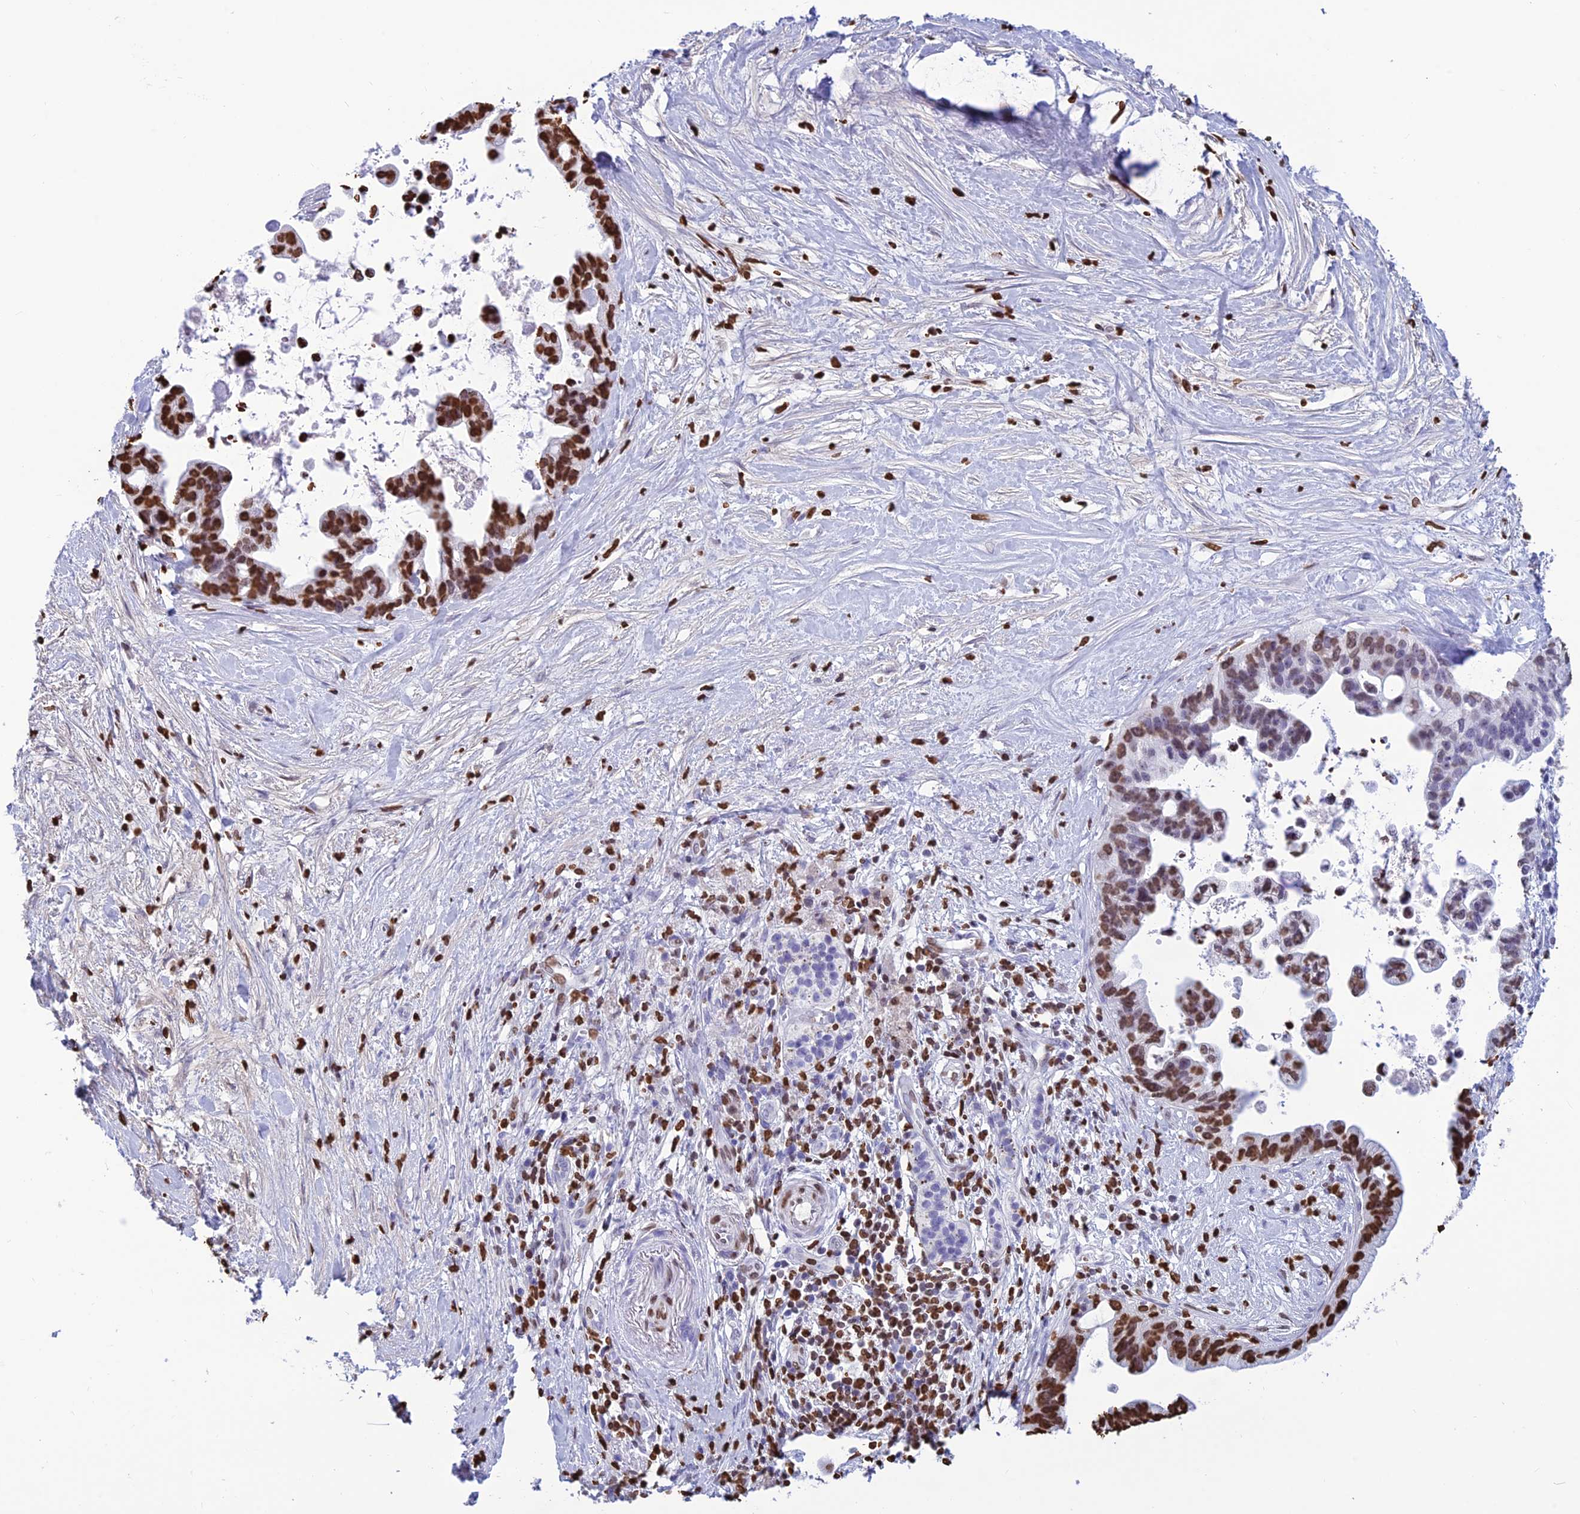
{"staining": {"intensity": "strong", "quantity": "25%-75%", "location": "nuclear"}, "tissue": "pancreatic cancer", "cell_type": "Tumor cells", "image_type": "cancer", "snomed": [{"axis": "morphology", "description": "Adenocarcinoma, NOS"}, {"axis": "topography", "description": "Pancreas"}], "caption": "Pancreatic adenocarcinoma tissue demonstrates strong nuclear positivity in approximately 25%-75% of tumor cells", "gene": "AKAP17A", "patient": {"sex": "female", "age": 83}}